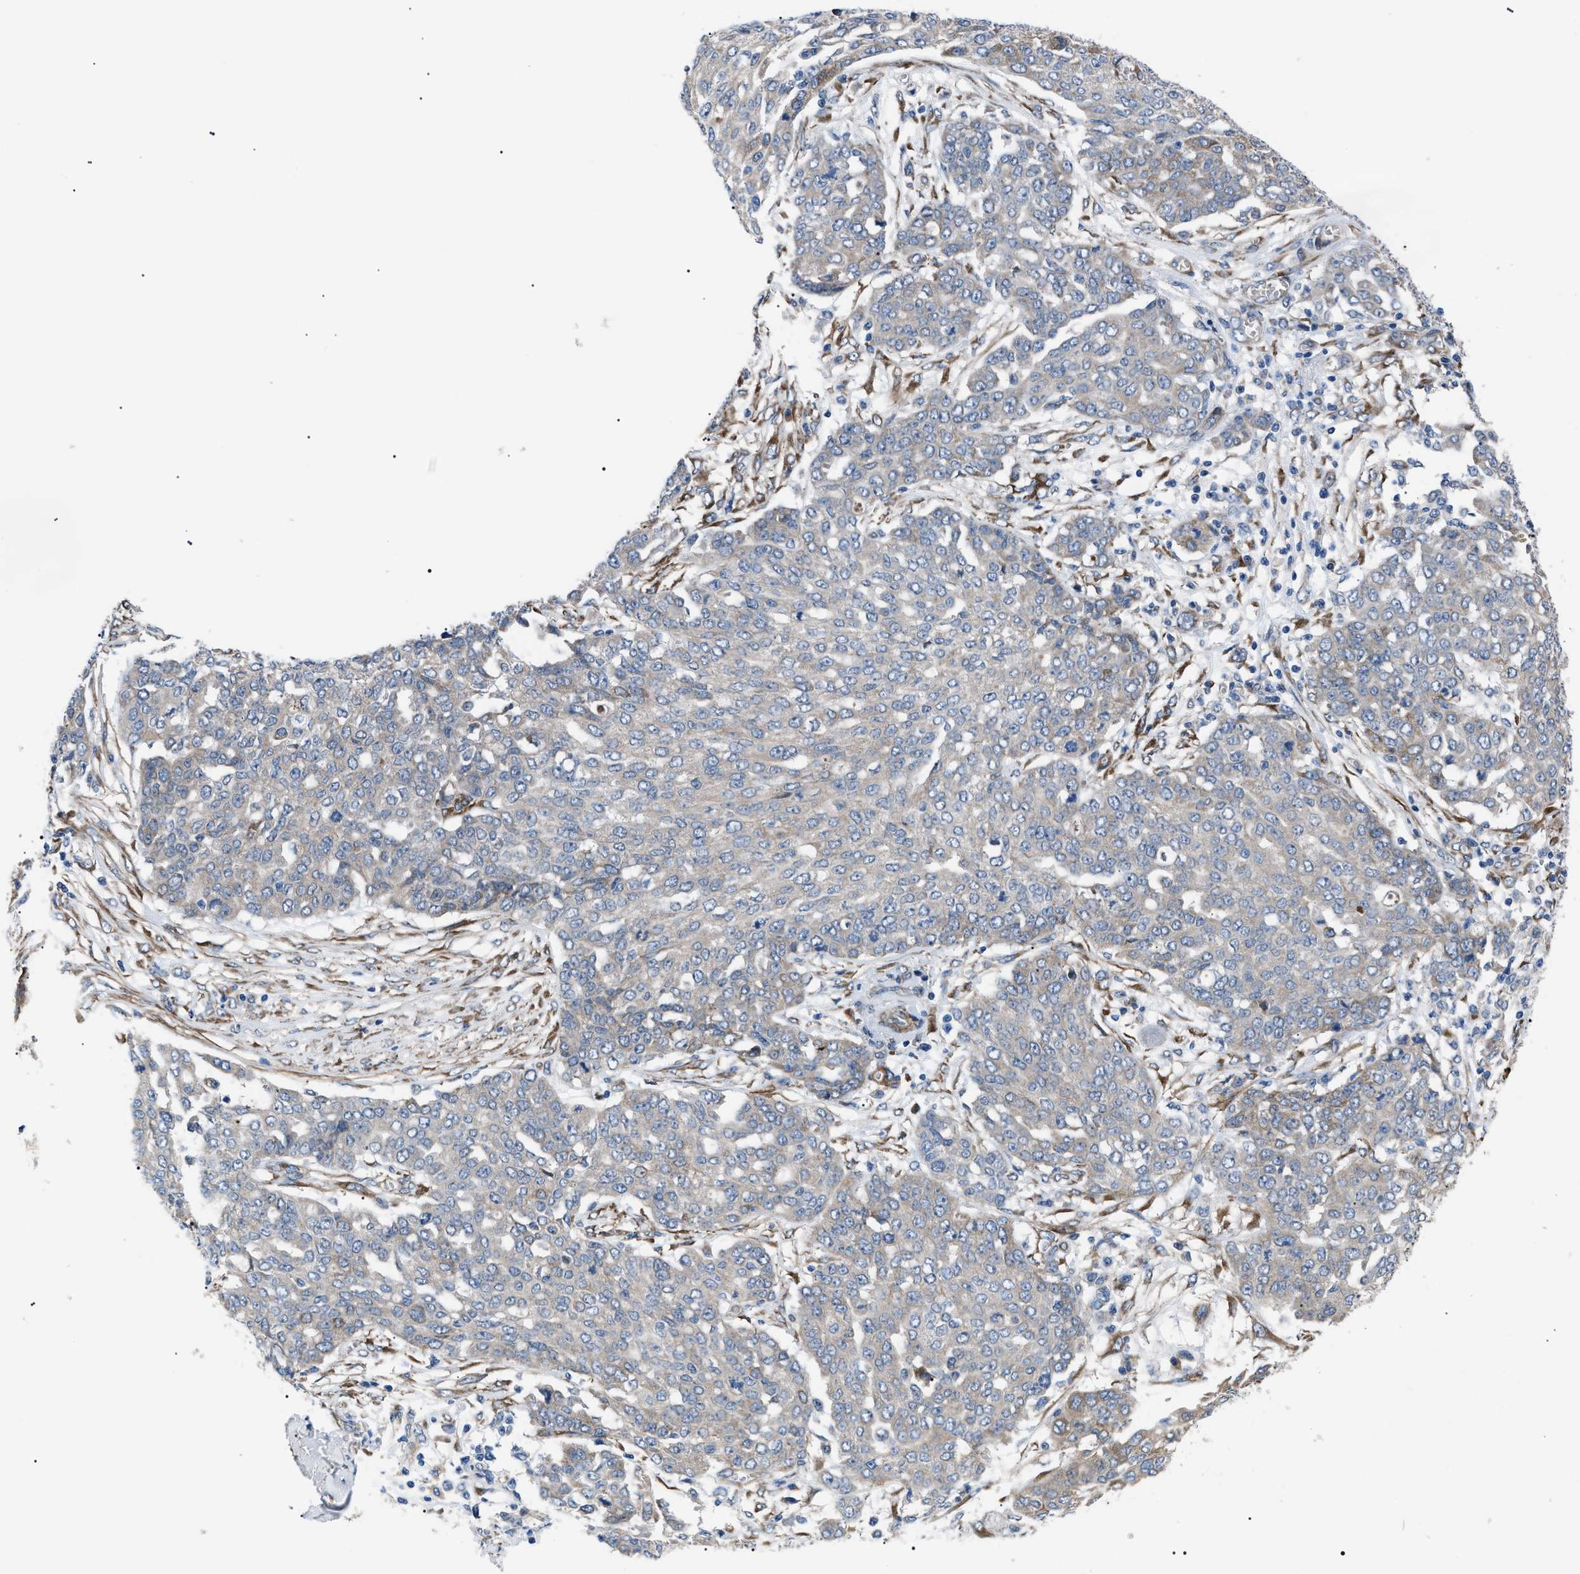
{"staining": {"intensity": "weak", "quantity": "<25%", "location": "cytoplasmic/membranous"}, "tissue": "ovarian cancer", "cell_type": "Tumor cells", "image_type": "cancer", "snomed": [{"axis": "morphology", "description": "Cystadenocarcinoma, serous, NOS"}, {"axis": "topography", "description": "Soft tissue"}, {"axis": "topography", "description": "Ovary"}], "caption": "This photomicrograph is of ovarian cancer stained with immunohistochemistry (IHC) to label a protein in brown with the nuclei are counter-stained blue. There is no staining in tumor cells.", "gene": "MYO10", "patient": {"sex": "female", "age": 57}}